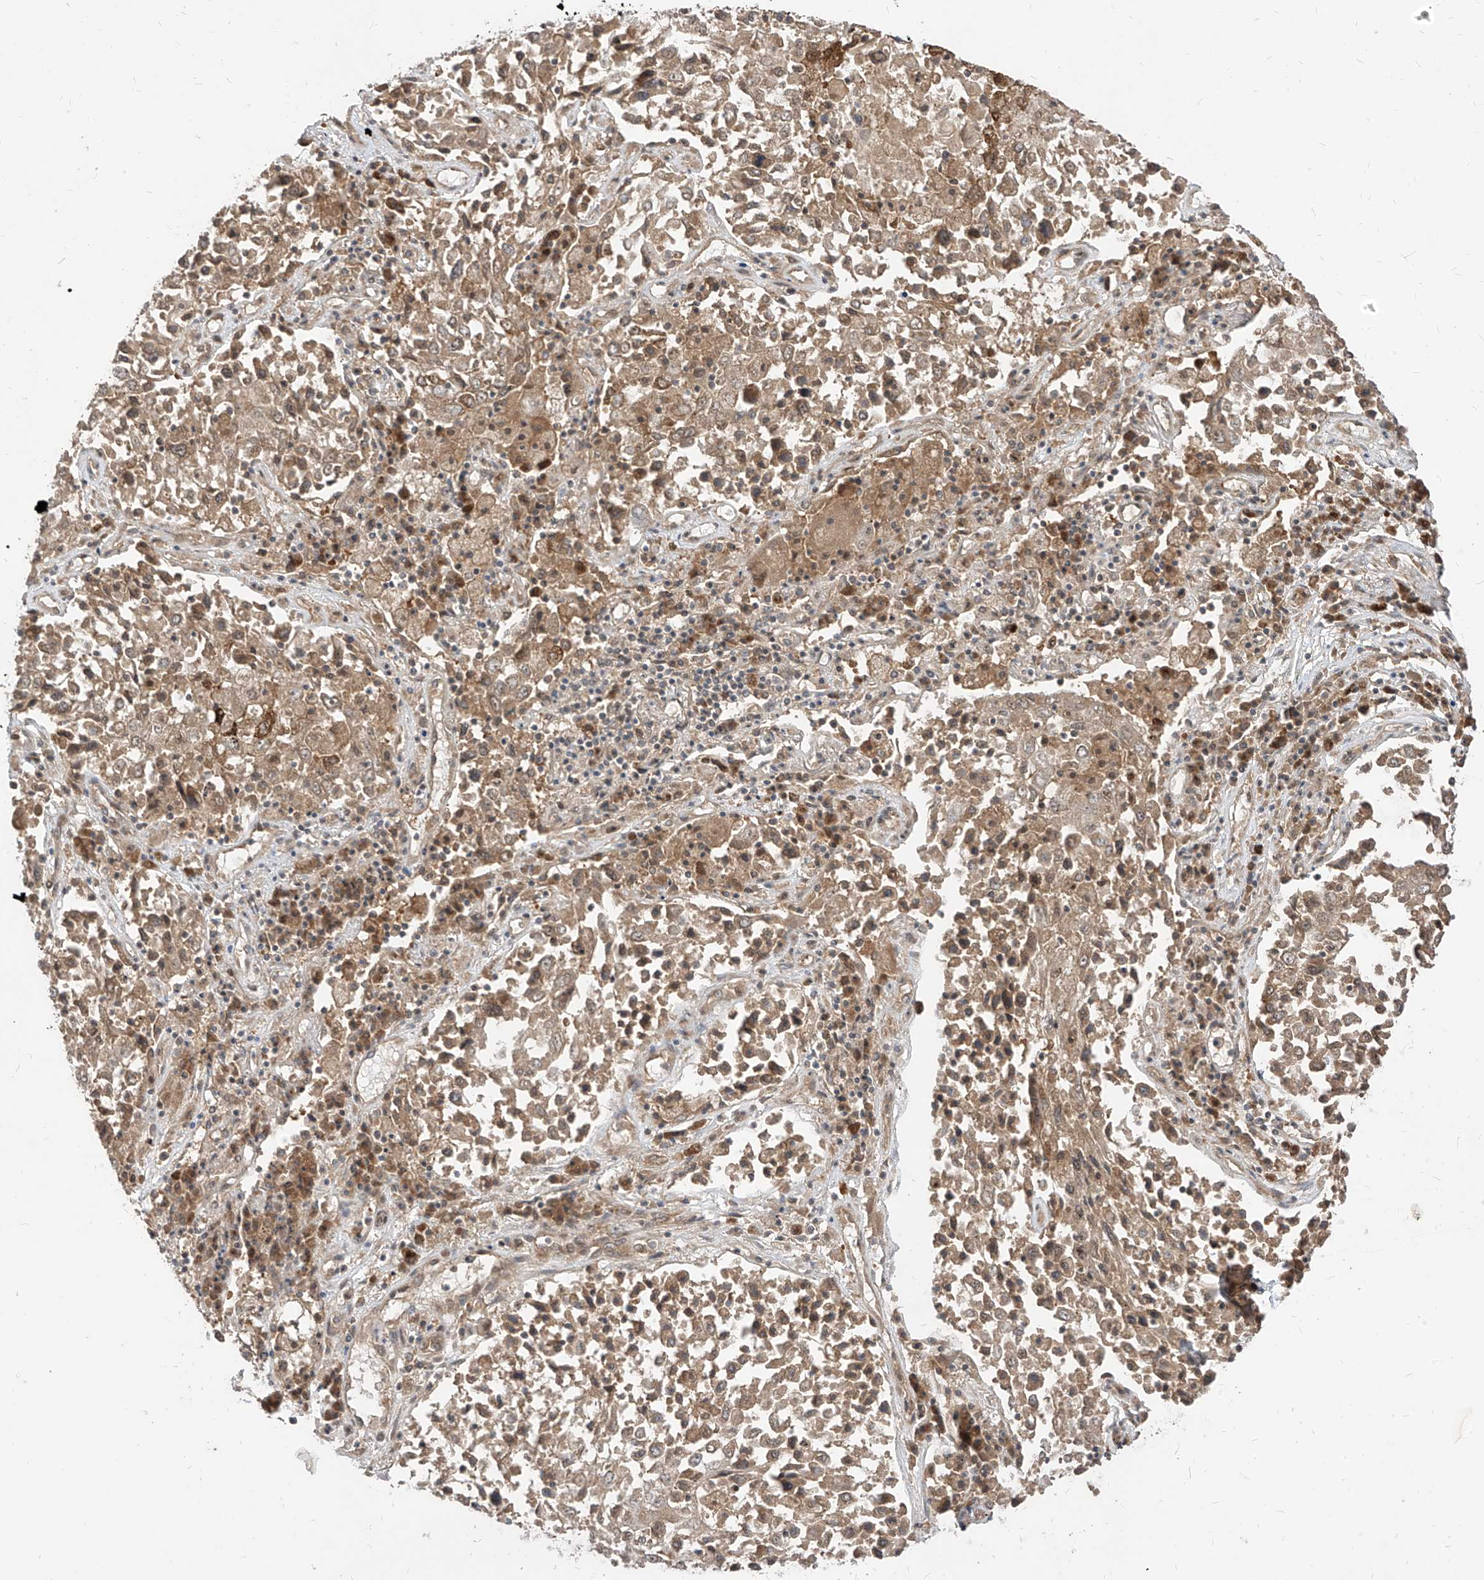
{"staining": {"intensity": "weak", "quantity": ">75%", "location": "cytoplasmic/membranous,nuclear"}, "tissue": "lung cancer", "cell_type": "Tumor cells", "image_type": "cancer", "snomed": [{"axis": "morphology", "description": "Squamous cell carcinoma, NOS"}, {"axis": "topography", "description": "Lung"}], "caption": "A histopathology image showing weak cytoplasmic/membranous and nuclear staining in approximately >75% of tumor cells in lung squamous cell carcinoma, as visualized by brown immunohistochemical staining.", "gene": "LCOR", "patient": {"sex": "male", "age": 65}}